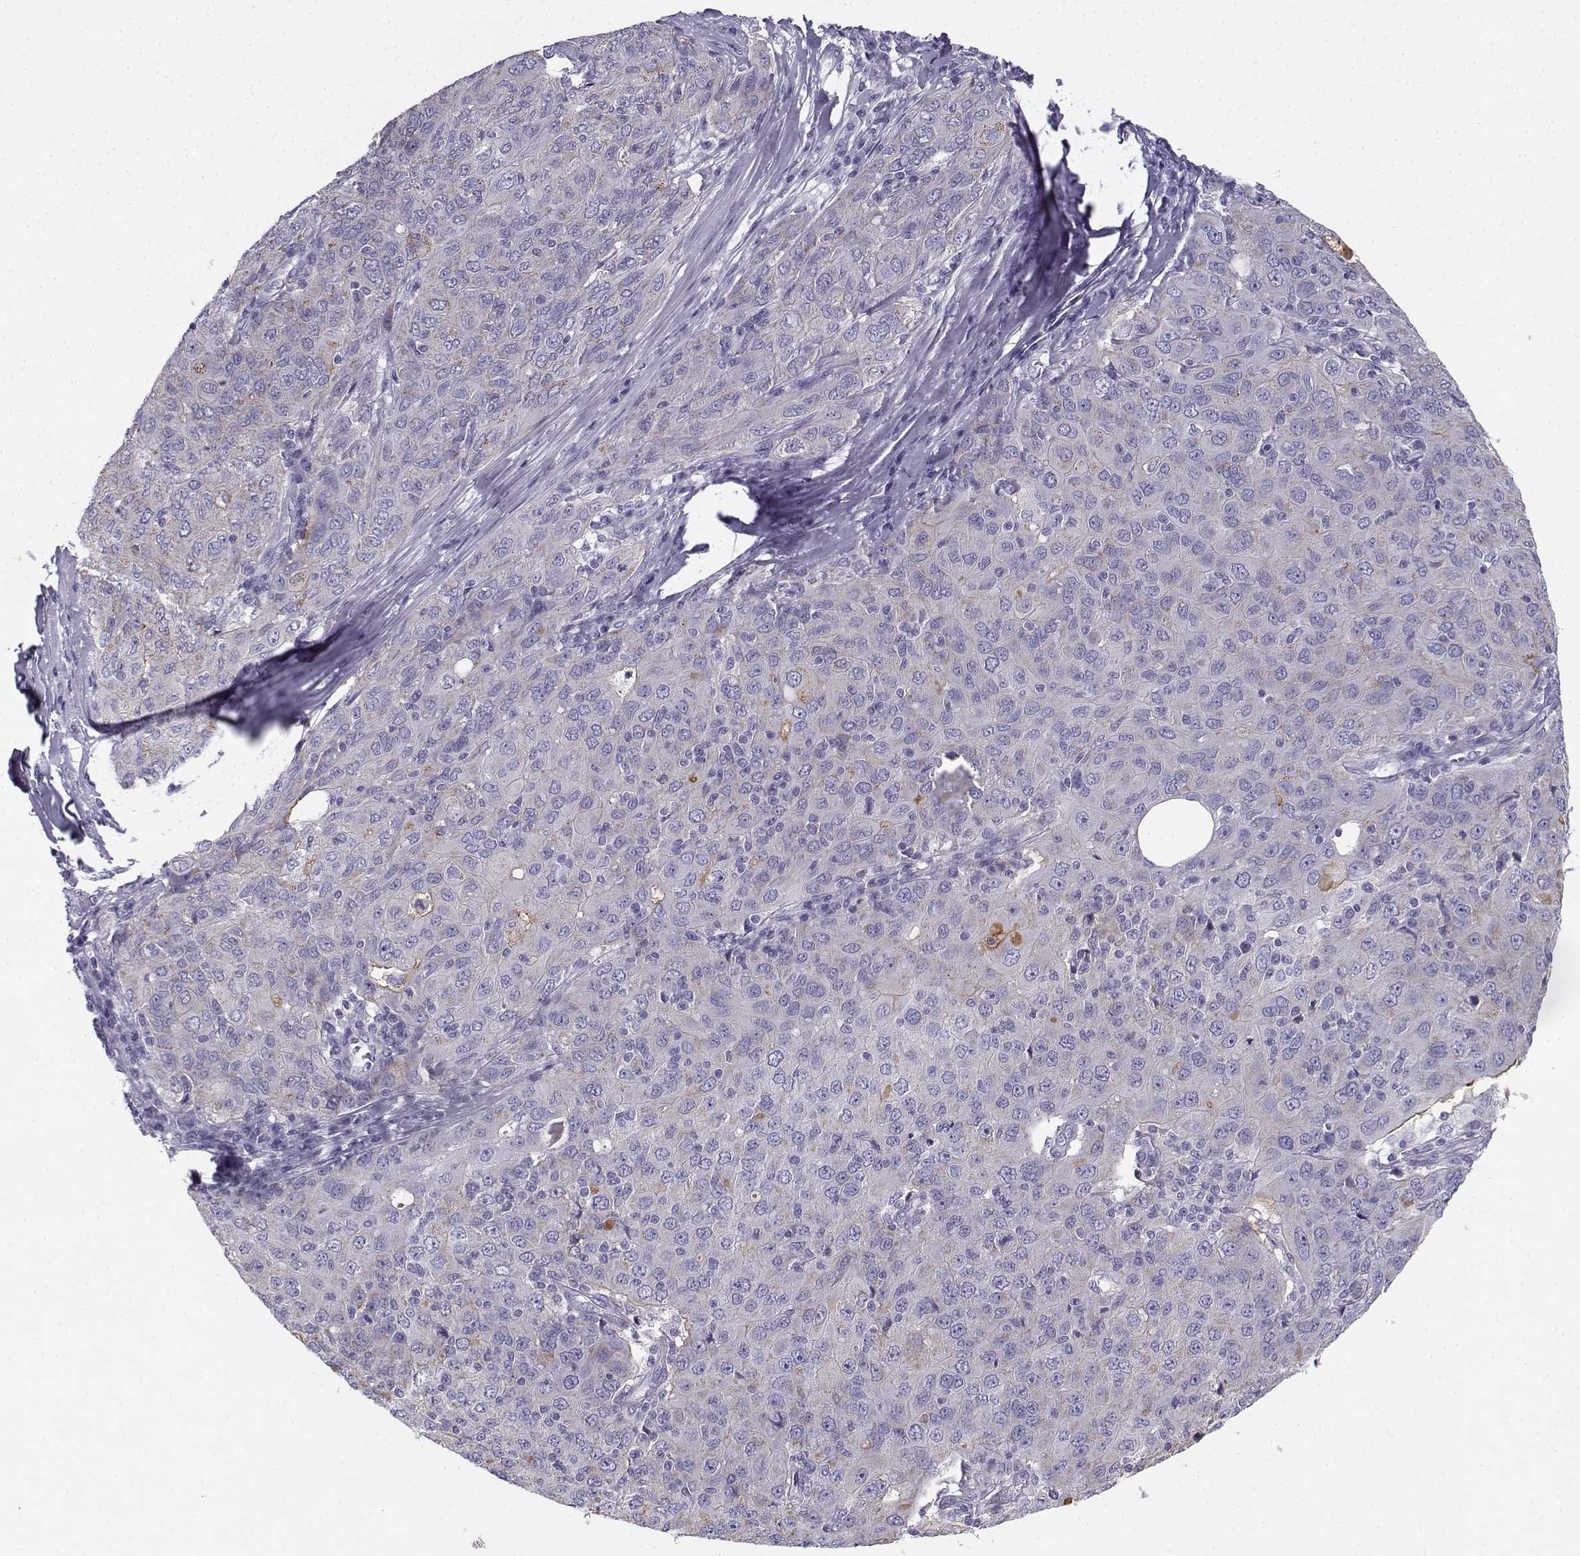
{"staining": {"intensity": "negative", "quantity": "none", "location": "none"}, "tissue": "ovarian cancer", "cell_type": "Tumor cells", "image_type": "cancer", "snomed": [{"axis": "morphology", "description": "Carcinoma, endometroid"}, {"axis": "topography", "description": "Ovary"}], "caption": "Immunohistochemical staining of endometroid carcinoma (ovarian) exhibits no significant staining in tumor cells. The staining is performed using DAB brown chromogen with nuclei counter-stained in using hematoxylin.", "gene": "CREB3L3", "patient": {"sex": "female", "age": 50}}